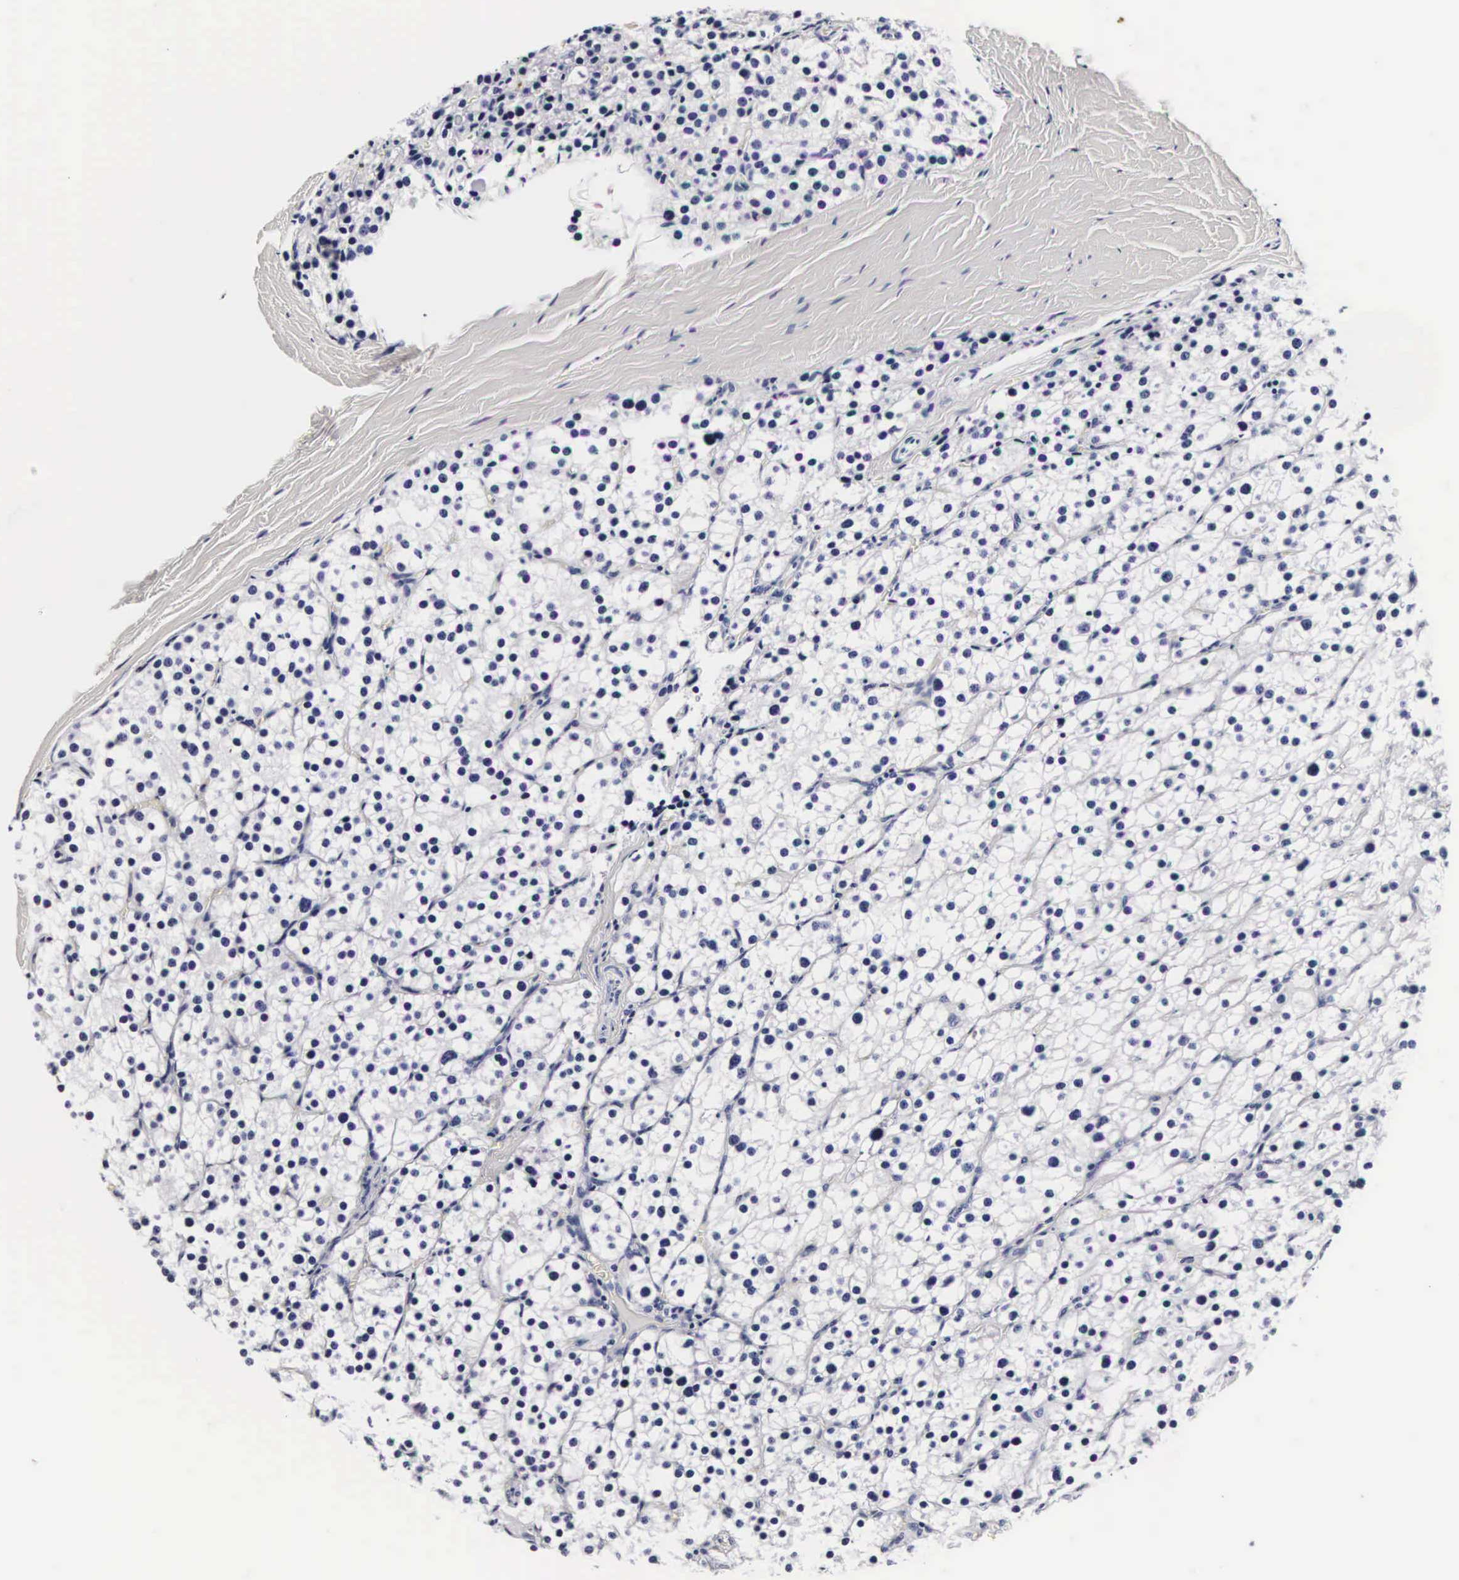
{"staining": {"intensity": "negative", "quantity": "none", "location": "none"}, "tissue": "parathyroid gland", "cell_type": "Glandular cells", "image_type": "normal", "snomed": [{"axis": "morphology", "description": "Normal tissue, NOS"}, {"axis": "topography", "description": "Parathyroid gland"}], "caption": "Glandular cells are negative for protein expression in unremarkable human parathyroid gland.", "gene": "RNASE6", "patient": {"sex": "female", "age": 54}}